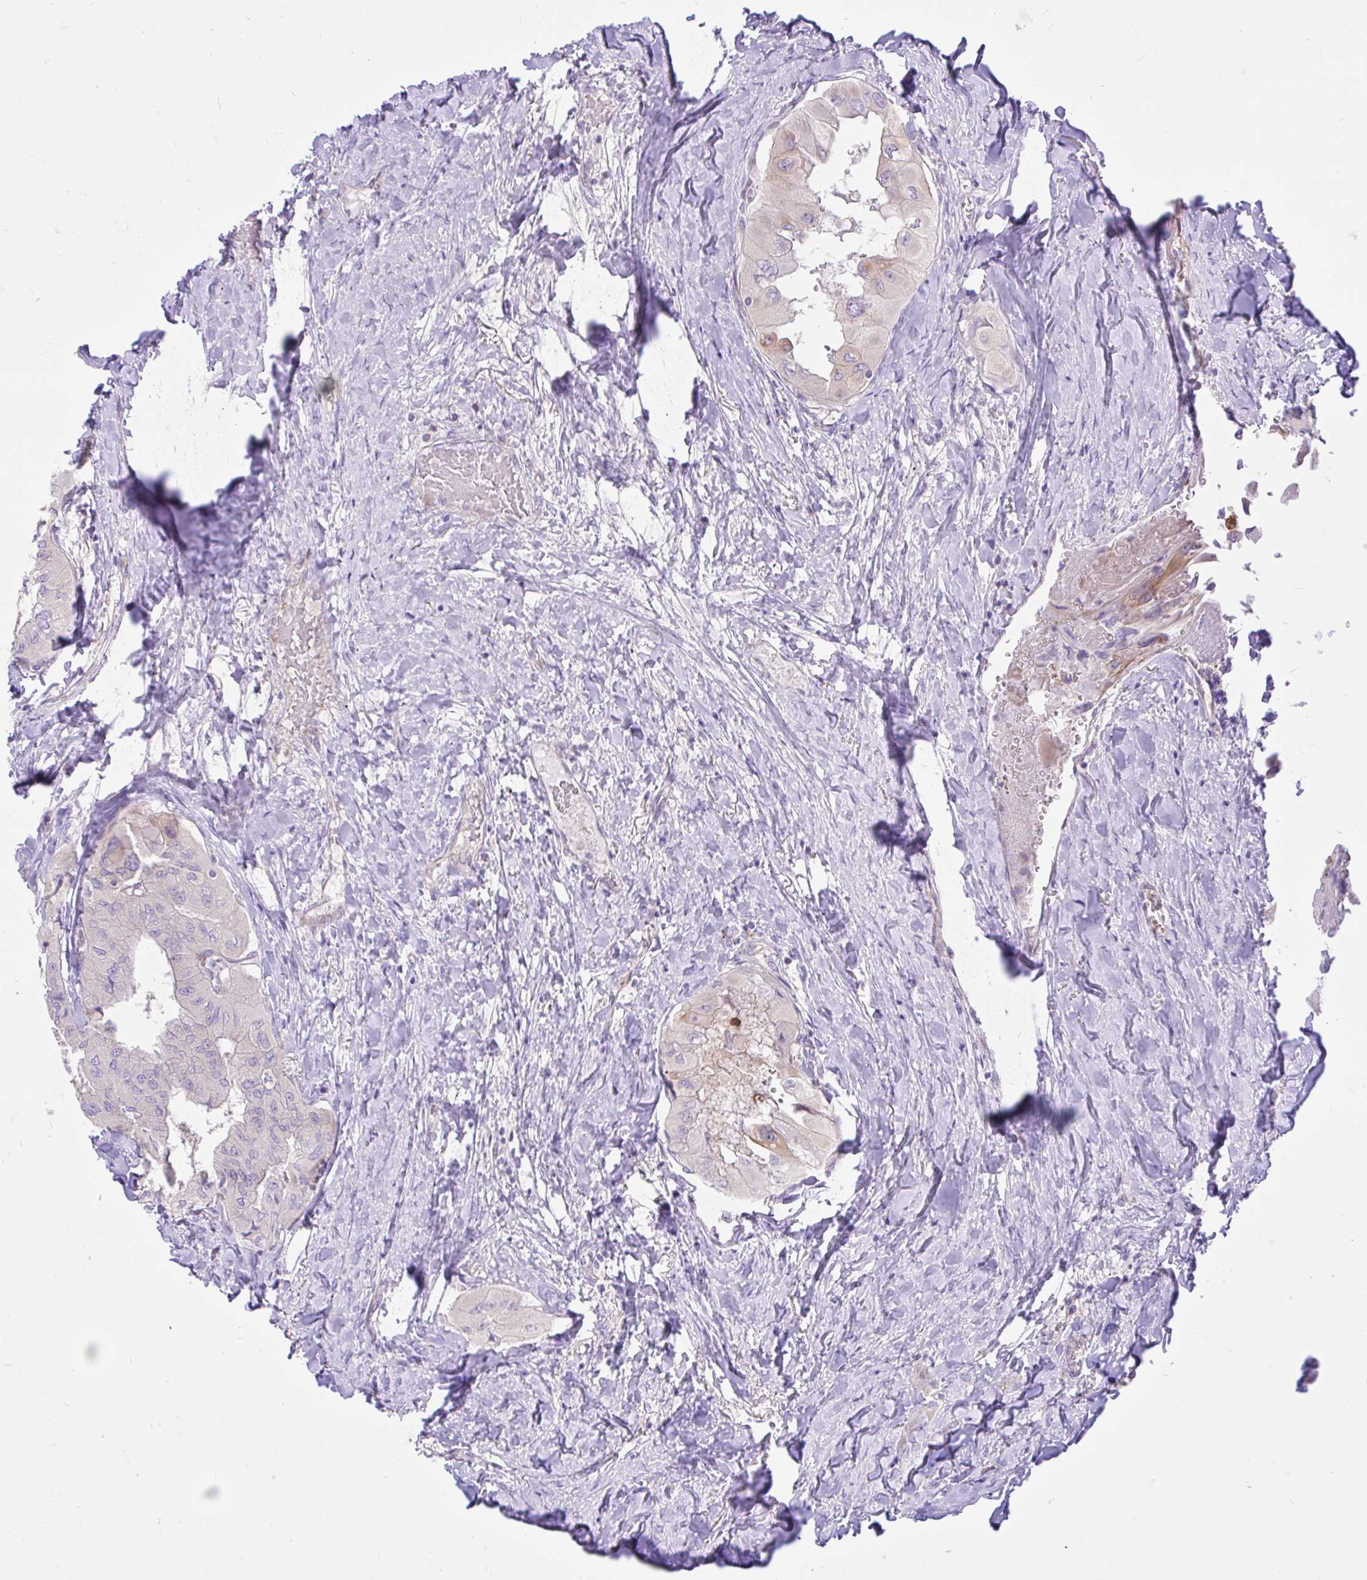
{"staining": {"intensity": "weak", "quantity": "<25%", "location": "cytoplasmic/membranous"}, "tissue": "thyroid cancer", "cell_type": "Tumor cells", "image_type": "cancer", "snomed": [{"axis": "morphology", "description": "Normal tissue, NOS"}, {"axis": "morphology", "description": "Papillary adenocarcinoma, NOS"}, {"axis": "topography", "description": "Thyroid gland"}], "caption": "High power microscopy micrograph of an IHC photomicrograph of thyroid cancer (papillary adenocarcinoma), revealing no significant expression in tumor cells. (Stains: DAB (3,3'-diaminobenzidine) IHC with hematoxylin counter stain, Microscopy: brightfield microscopy at high magnification).", "gene": "EEF1A2", "patient": {"sex": "female", "age": 59}}